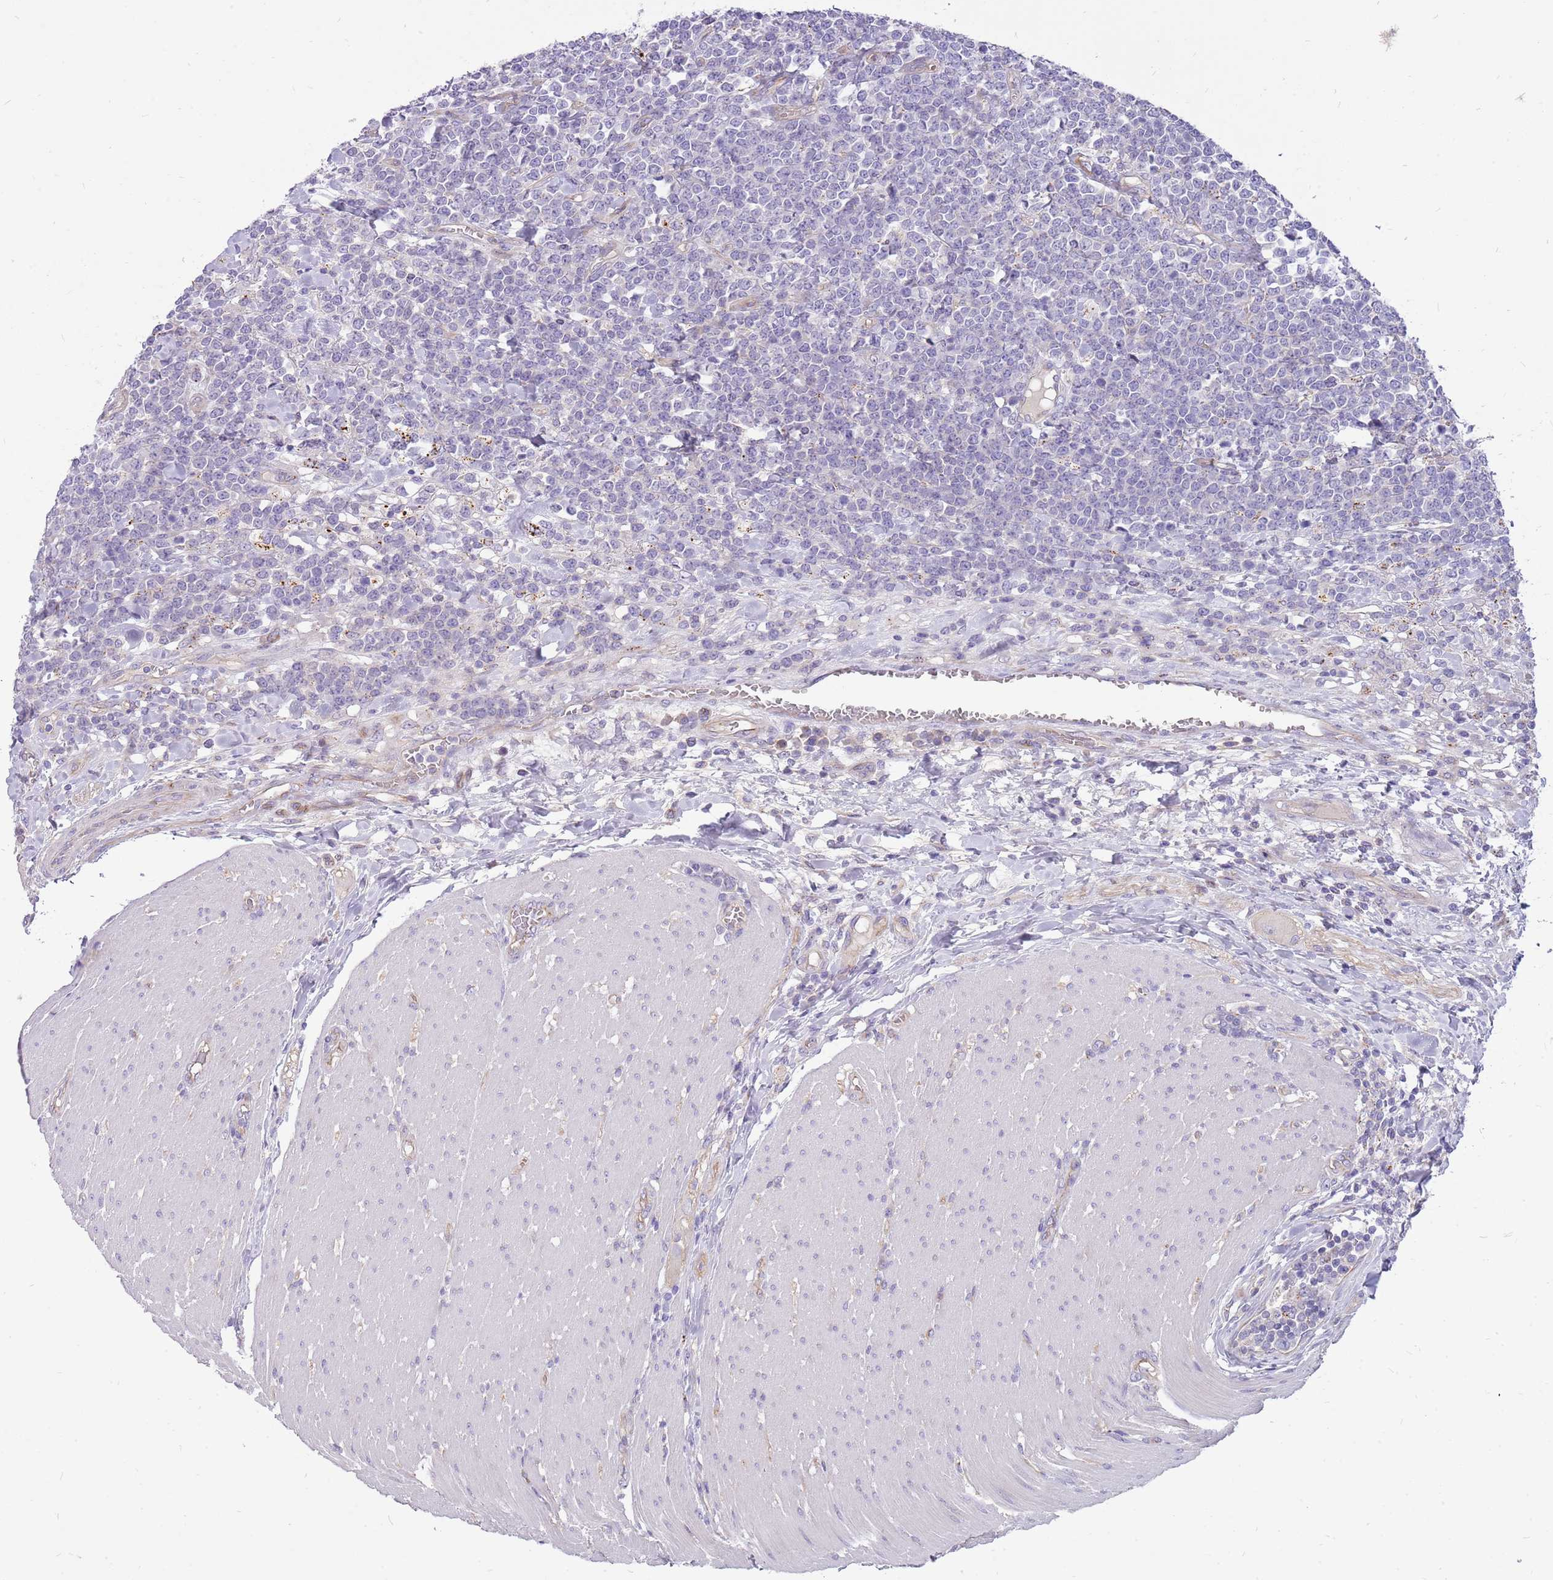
{"staining": {"intensity": "negative", "quantity": "none", "location": "none"}, "tissue": "lymphoma", "cell_type": "Tumor cells", "image_type": "cancer", "snomed": [{"axis": "morphology", "description": "Malignant lymphoma, non-Hodgkin's type, High grade"}, {"axis": "topography", "description": "Small intestine"}], "caption": "Lymphoma stained for a protein using IHC demonstrates no staining tumor cells.", "gene": "NTN4", "patient": {"sex": "male", "age": 8}}